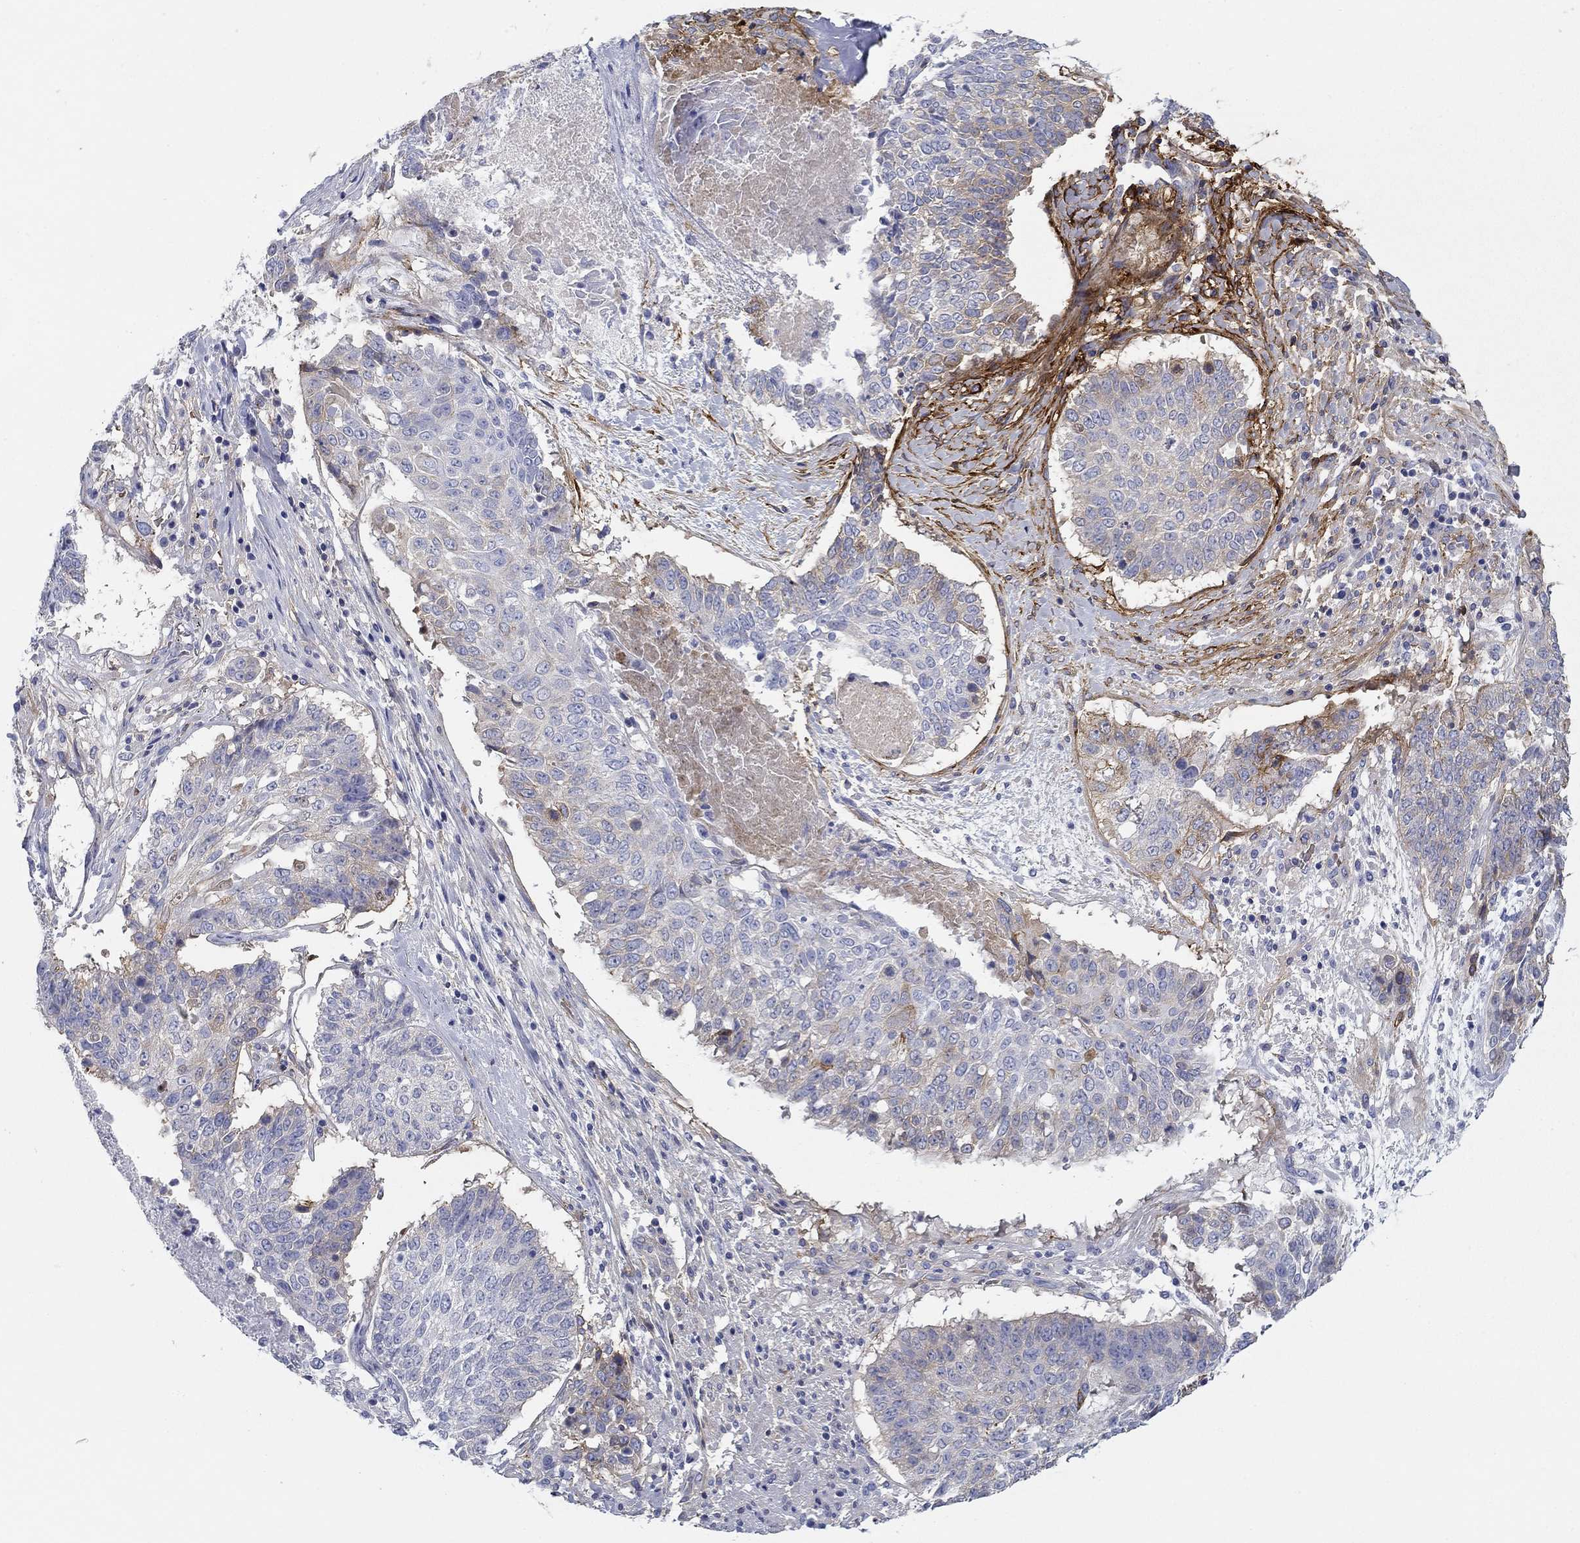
{"staining": {"intensity": "negative", "quantity": "none", "location": "none"}, "tissue": "lung cancer", "cell_type": "Tumor cells", "image_type": "cancer", "snomed": [{"axis": "morphology", "description": "Squamous cell carcinoma, NOS"}, {"axis": "topography", "description": "Lung"}], "caption": "Lung cancer (squamous cell carcinoma) stained for a protein using IHC exhibits no positivity tumor cells.", "gene": "GPC1", "patient": {"sex": "male", "age": 64}}